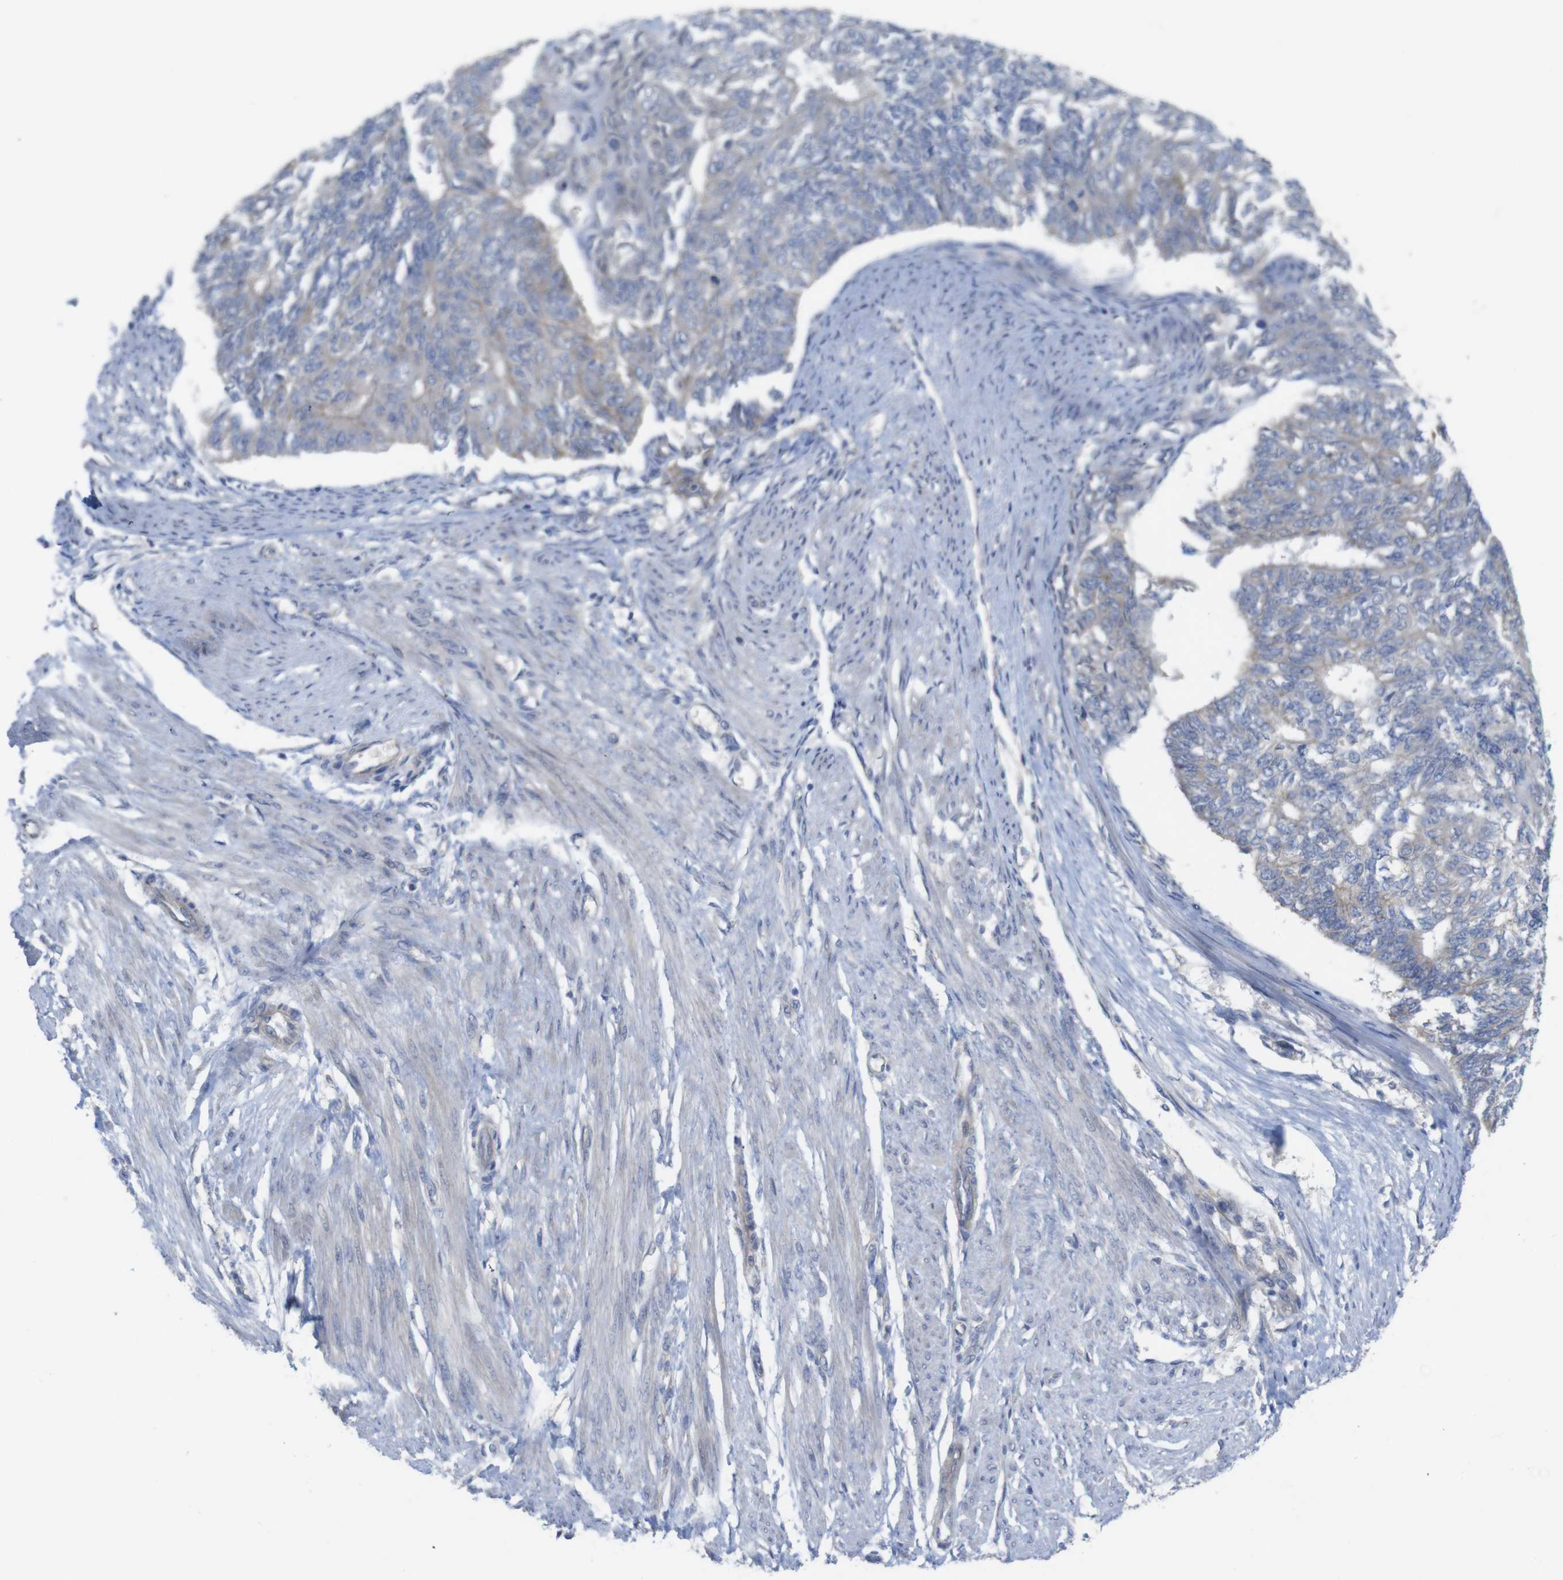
{"staining": {"intensity": "negative", "quantity": "none", "location": "none"}, "tissue": "endometrial cancer", "cell_type": "Tumor cells", "image_type": "cancer", "snomed": [{"axis": "morphology", "description": "Adenocarcinoma, NOS"}, {"axis": "topography", "description": "Endometrium"}], "caption": "Tumor cells show no significant protein expression in adenocarcinoma (endometrial). (DAB IHC, high magnification).", "gene": "KIDINS220", "patient": {"sex": "female", "age": 32}}